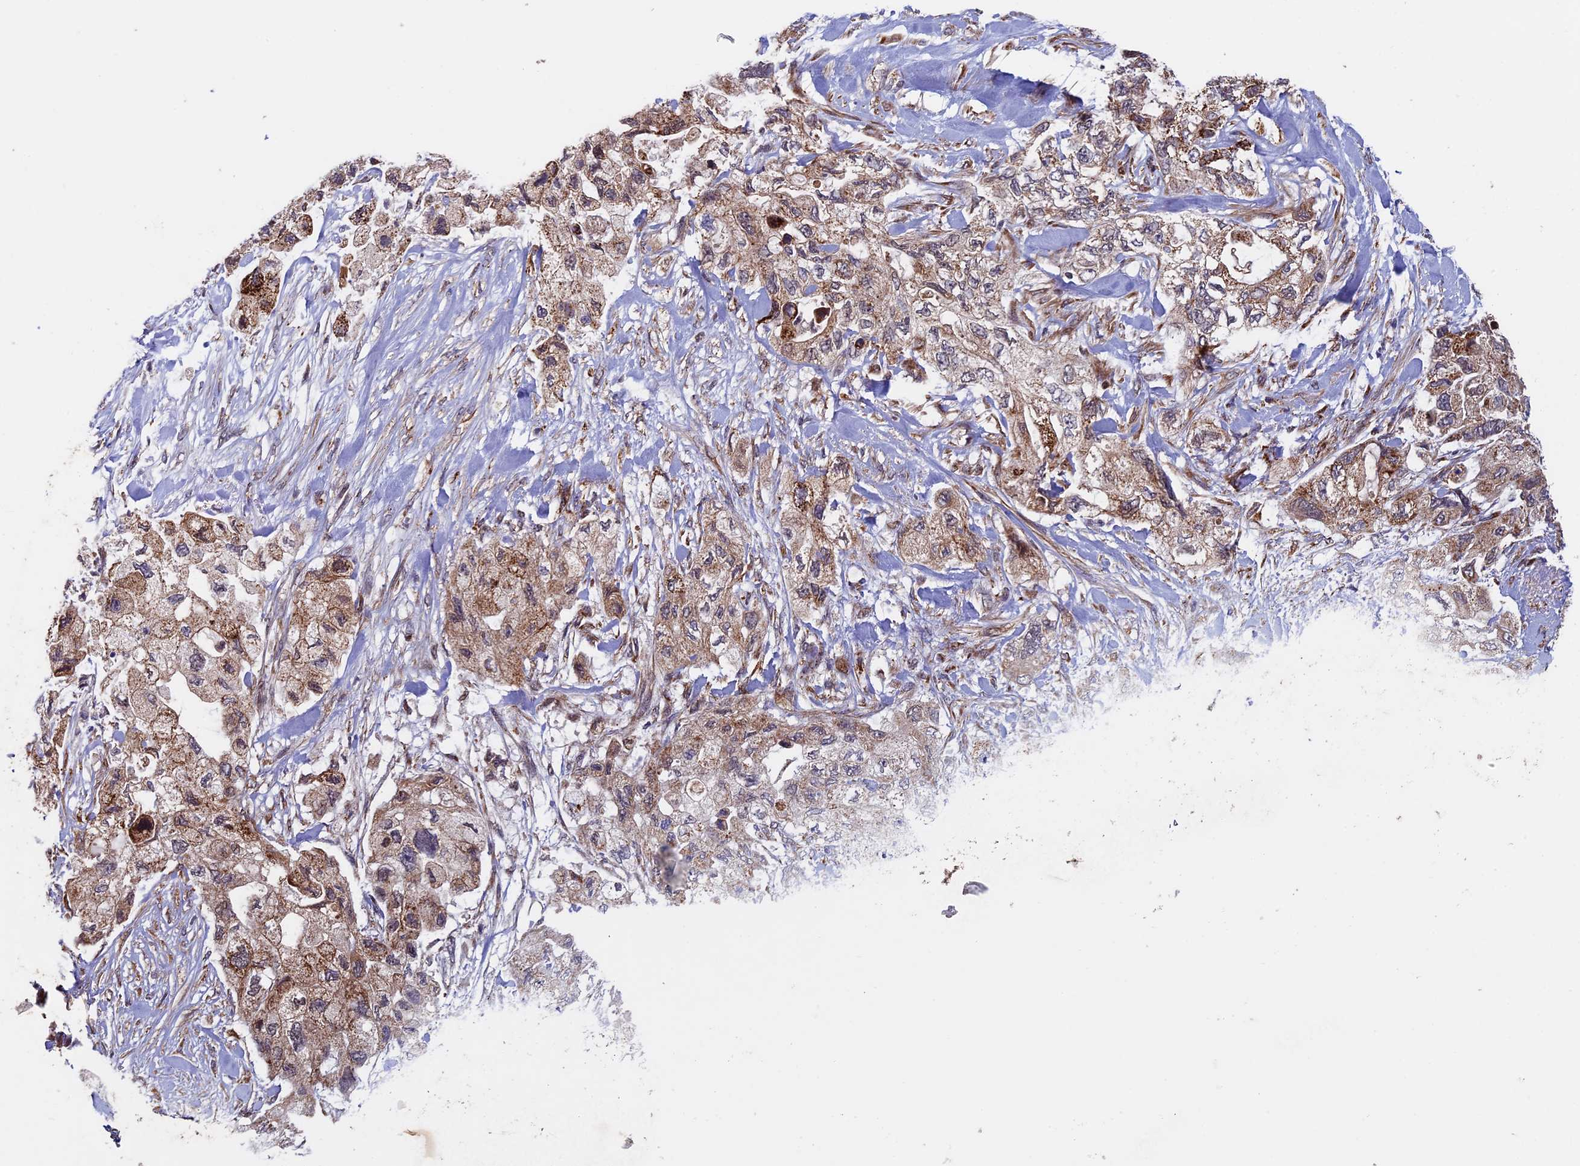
{"staining": {"intensity": "moderate", "quantity": ">75%", "location": "cytoplasmic/membranous"}, "tissue": "pancreatic cancer", "cell_type": "Tumor cells", "image_type": "cancer", "snomed": [{"axis": "morphology", "description": "Adenocarcinoma, NOS"}, {"axis": "topography", "description": "Pancreas"}], "caption": "Immunohistochemistry (IHC) (DAB (3,3'-diaminobenzidine)) staining of pancreatic cancer (adenocarcinoma) reveals moderate cytoplasmic/membranous protein positivity in about >75% of tumor cells.", "gene": "RNF17", "patient": {"sex": "female", "age": 73}}